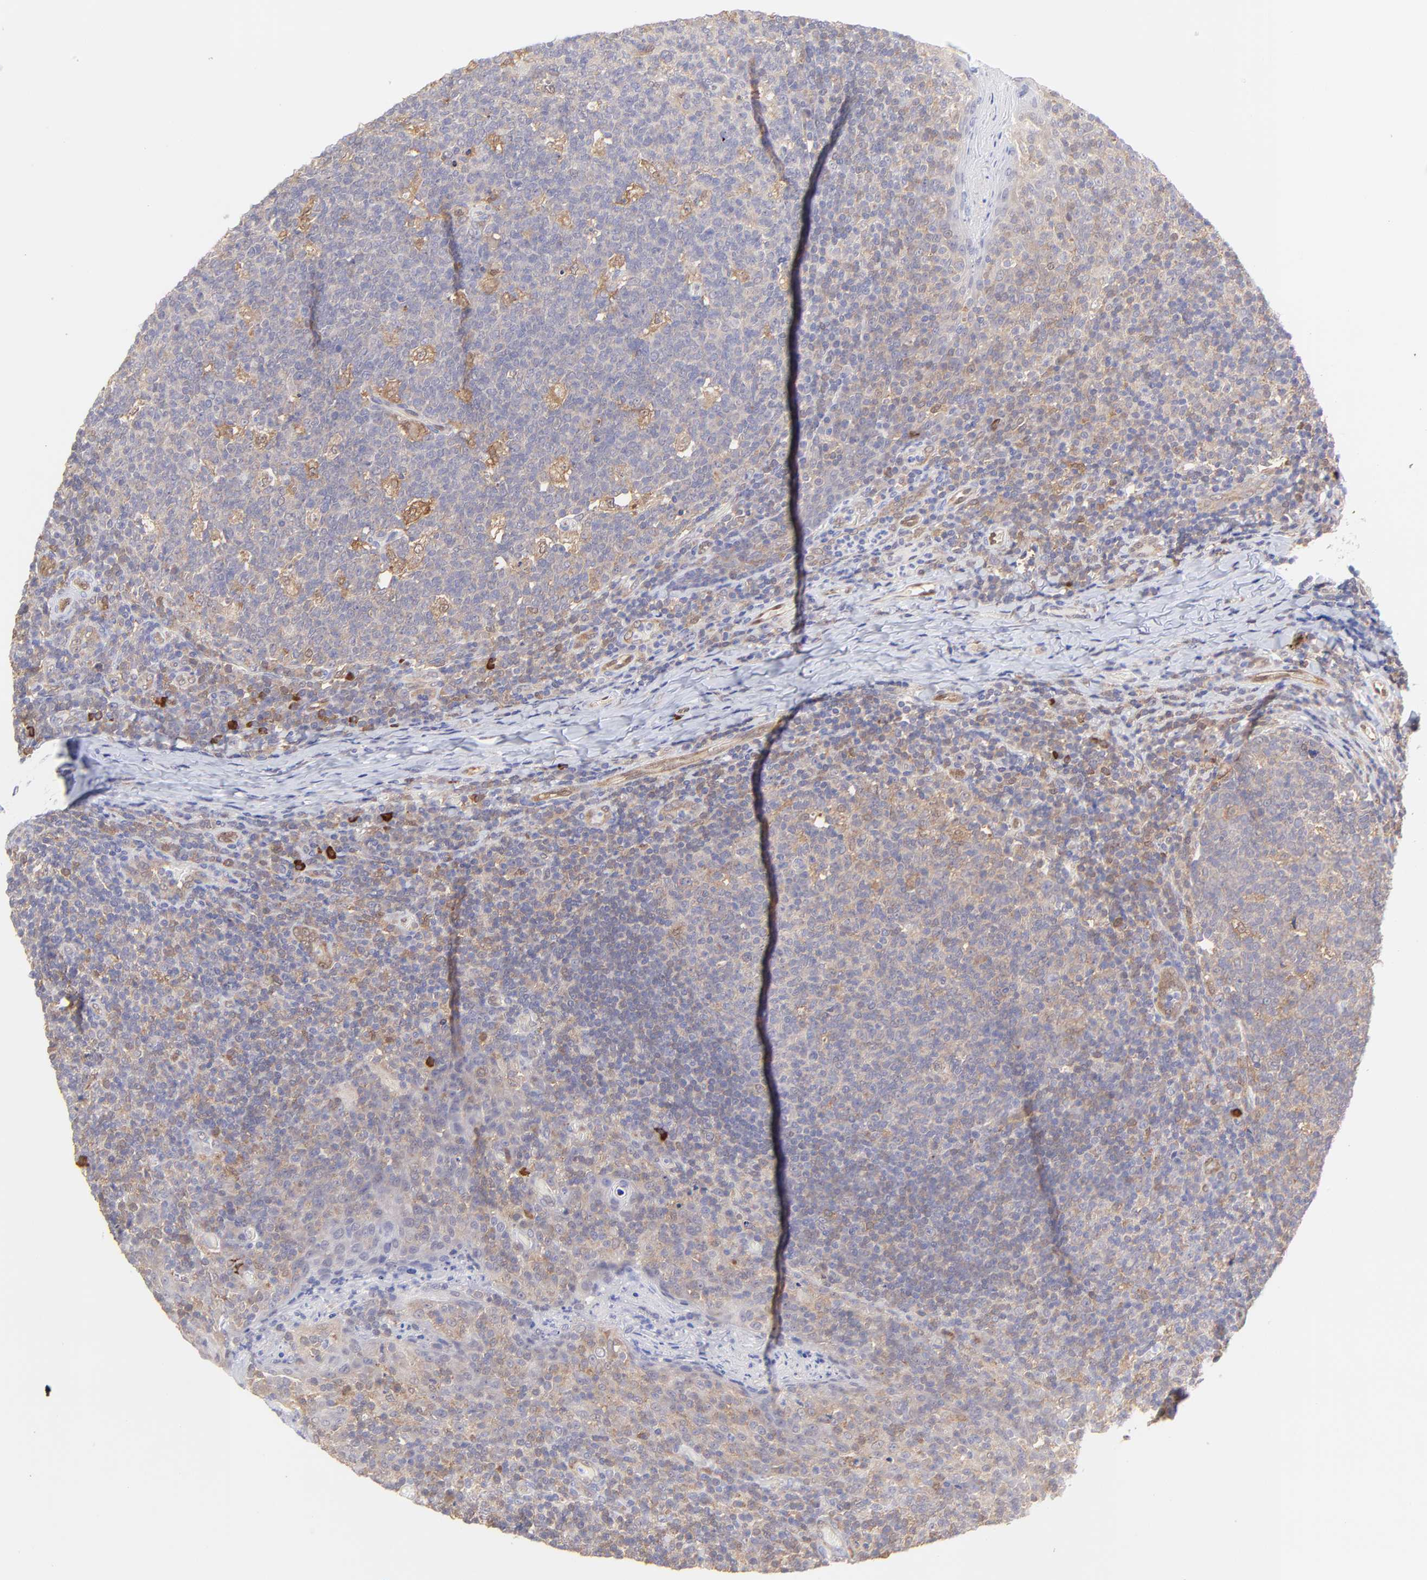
{"staining": {"intensity": "weak", "quantity": "<25%", "location": "cytoplasmic/membranous"}, "tissue": "tonsil", "cell_type": "Germinal center cells", "image_type": "normal", "snomed": [{"axis": "morphology", "description": "Normal tissue, NOS"}, {"axis": "topography", "description": "Tonsil"}], "caption": "The photomicrograph demonstrates no staining of germinal center cells in benign tonsil. (DAB IHC visualized using brightfield microscopy, high magnification).", "gene": "HYAL1", "patient": {"sex": "male", "age": 17}}